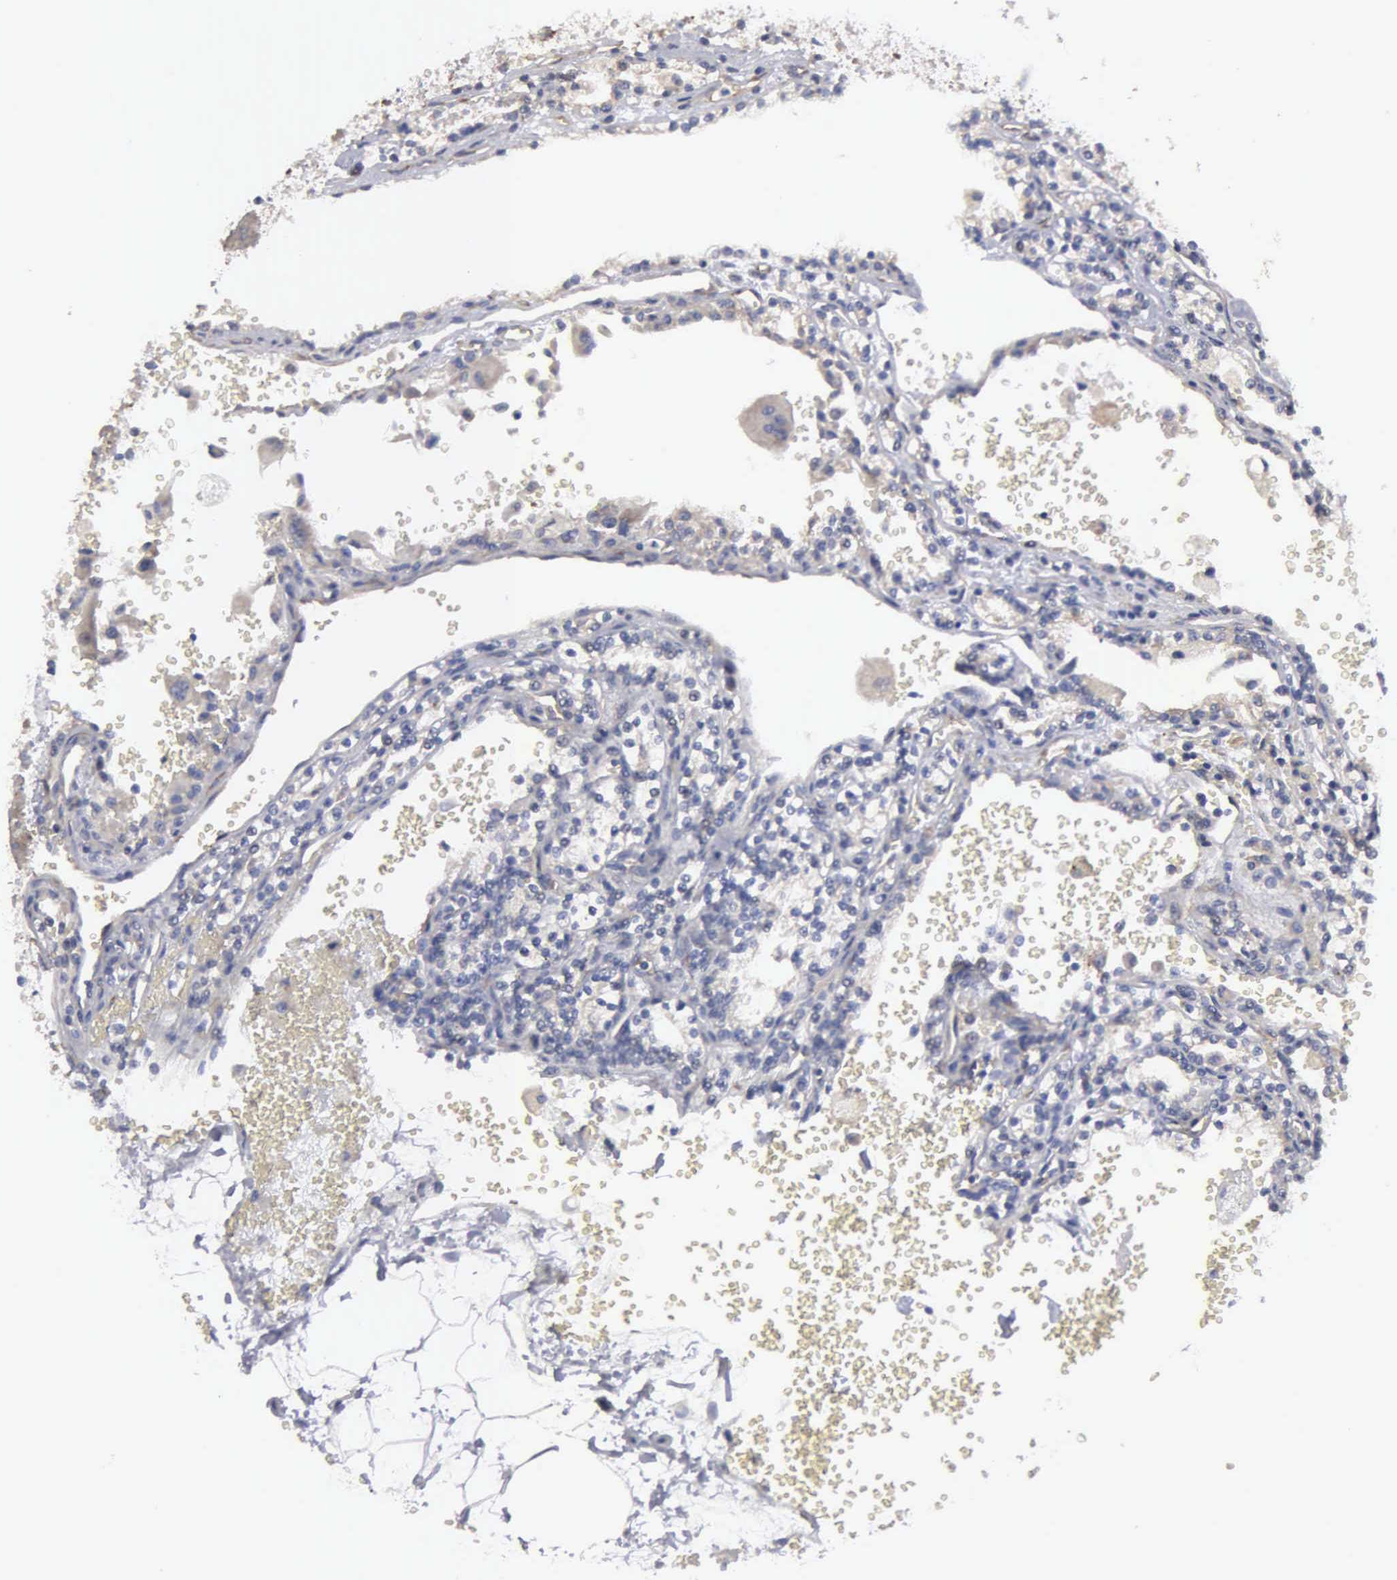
{"staining": {"intensity": "weak", "quantity": "25%-75%", "location": "cytoplasmic/membranous"}, "tissue": "renal cancer", "cell_type": "Tumor cells", "image_type": "cancer", "snomed": [{"axis": "morphology", "description": "Adenocarcinoma, NOS"}, {"axis": "topography", "description": "Kidney"}], "caption": "Immunohistochemistry (IHC) image of human adenocarcinoma (renal) stained for a protein (brown), which displays low levels of weak cytoplasmic/membranous expression in approximately 25%-75% of tumor cells.", "gene": "RDX", "patient": {"sex": "female", "age": 56}}